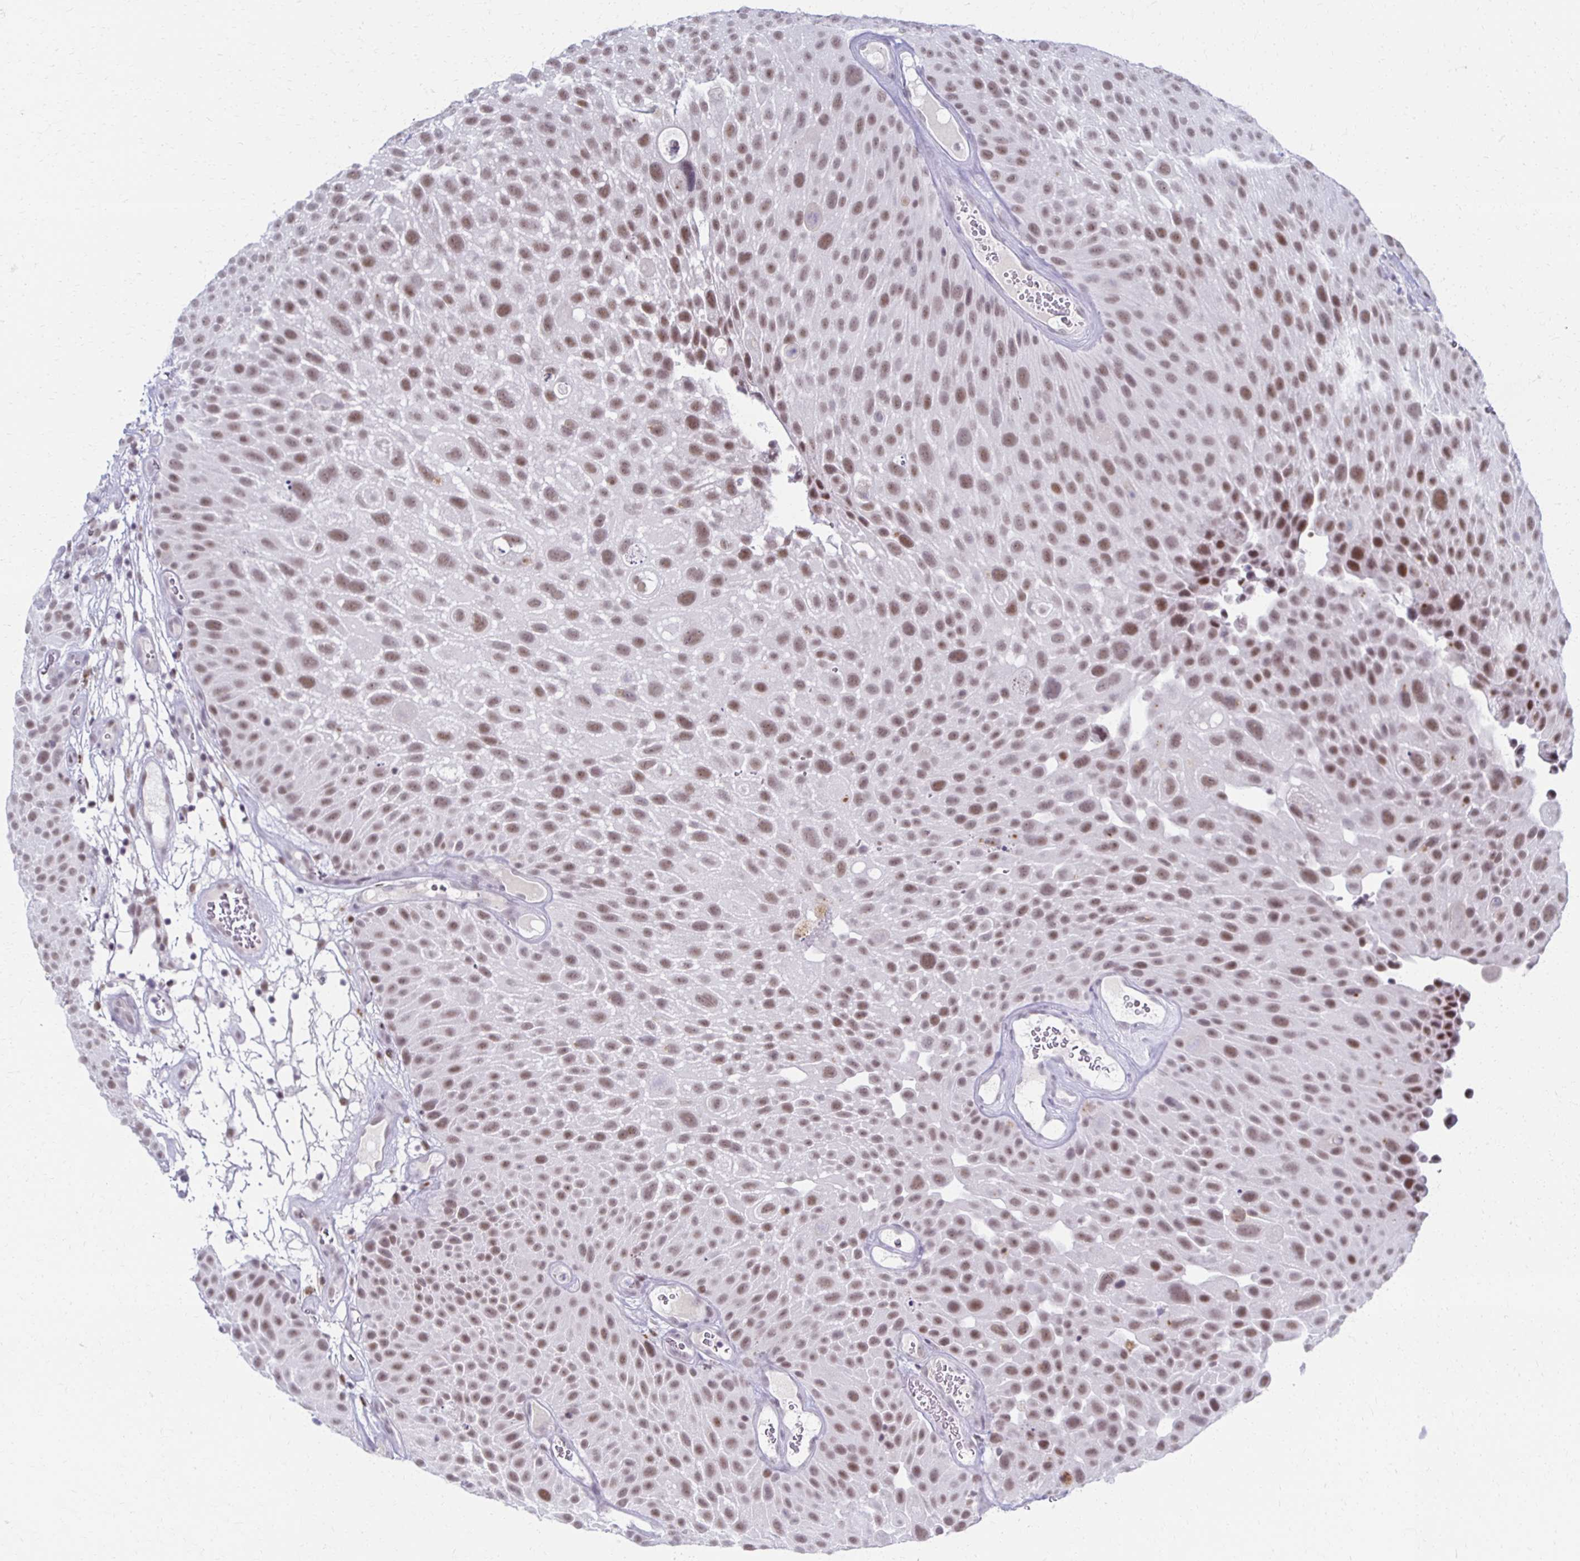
{"staining": {"intensity": "moderate", "quantity": ">75%", "location": "nuclear"}, "tissue": "urothelial cancer", "cell_type": "Tumor cells", "image_type": "cancer", "snomed": [{"axis": "morphology", "description": "Urothelial carcinoma, Low grade"}, {"axis": "topography", "description": "Urinary bladder"}], "caption": "DAB immunohistochemical staining of human urothelial carcinoma (low-grade) reveals moderate nuclear protein positivity in about >75% of tumor cells. (brown staining indicates protein expression, while blue staining denotes nuclei).", "gene": "IRF7", "patient": {"sex": "male", "age": 72}}